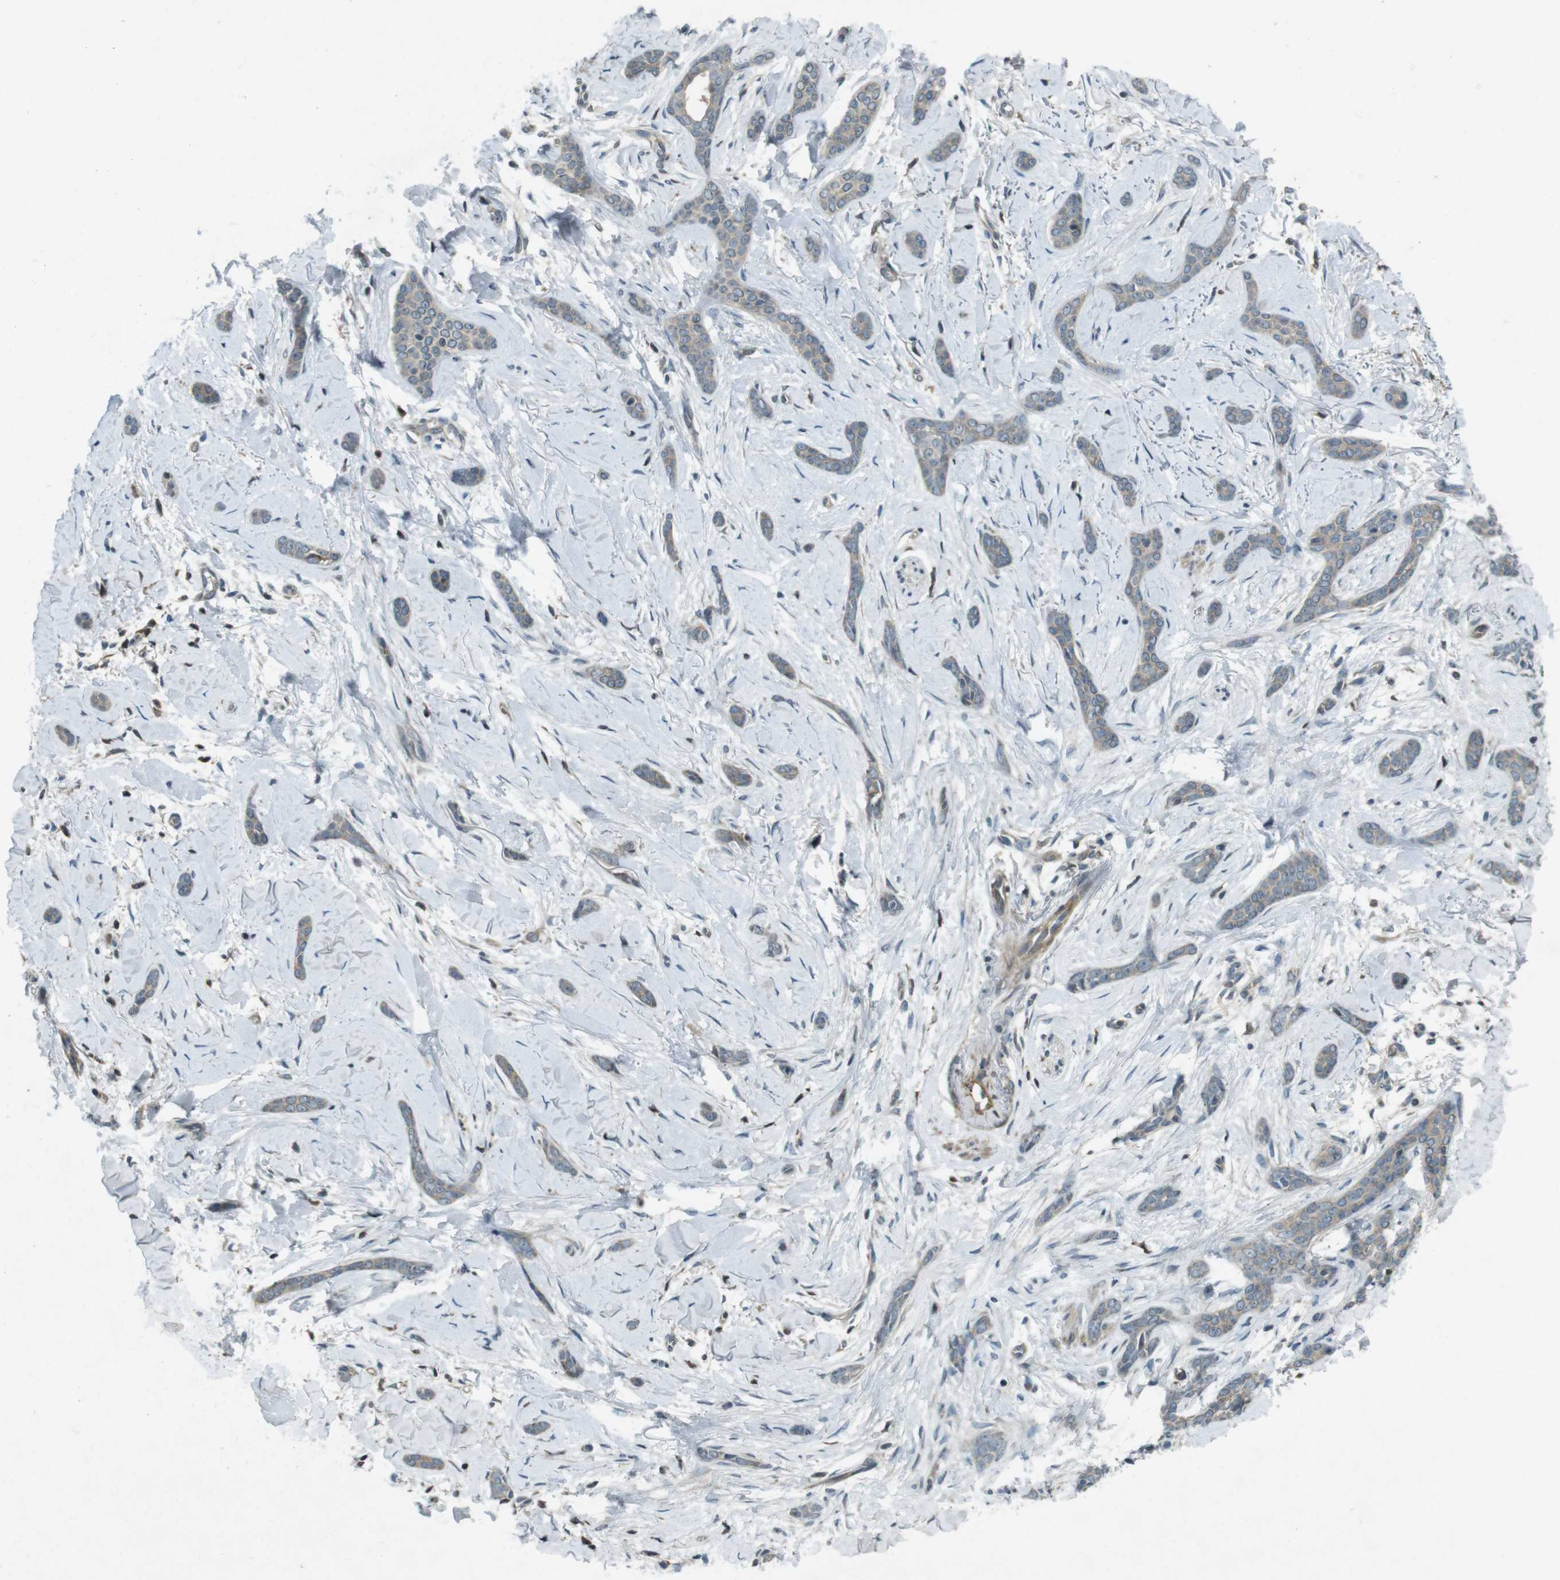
{"staining": {"intensity": "negative", "quantity": "none", "location": "none"}, "tissue": "skin cancer", "cell_type": "Tumor cells", "image_type": "cancer", "snomed": [{"axis": "morphology", "description": "Basal cell carcinoma"}, {"axis": "morphology", "description": "Adnexal tumor, benign"}, {"axis": "topography", "description": "Skin"}], "caption": "This photomicrograph is of skin cancer stained with IHC to label a protein in brown with the nuclei are counter-stained blue. There is no positivity in tumor cells.", "gene": "ZYX", "patient": {"sex": "female", "age": 42}}